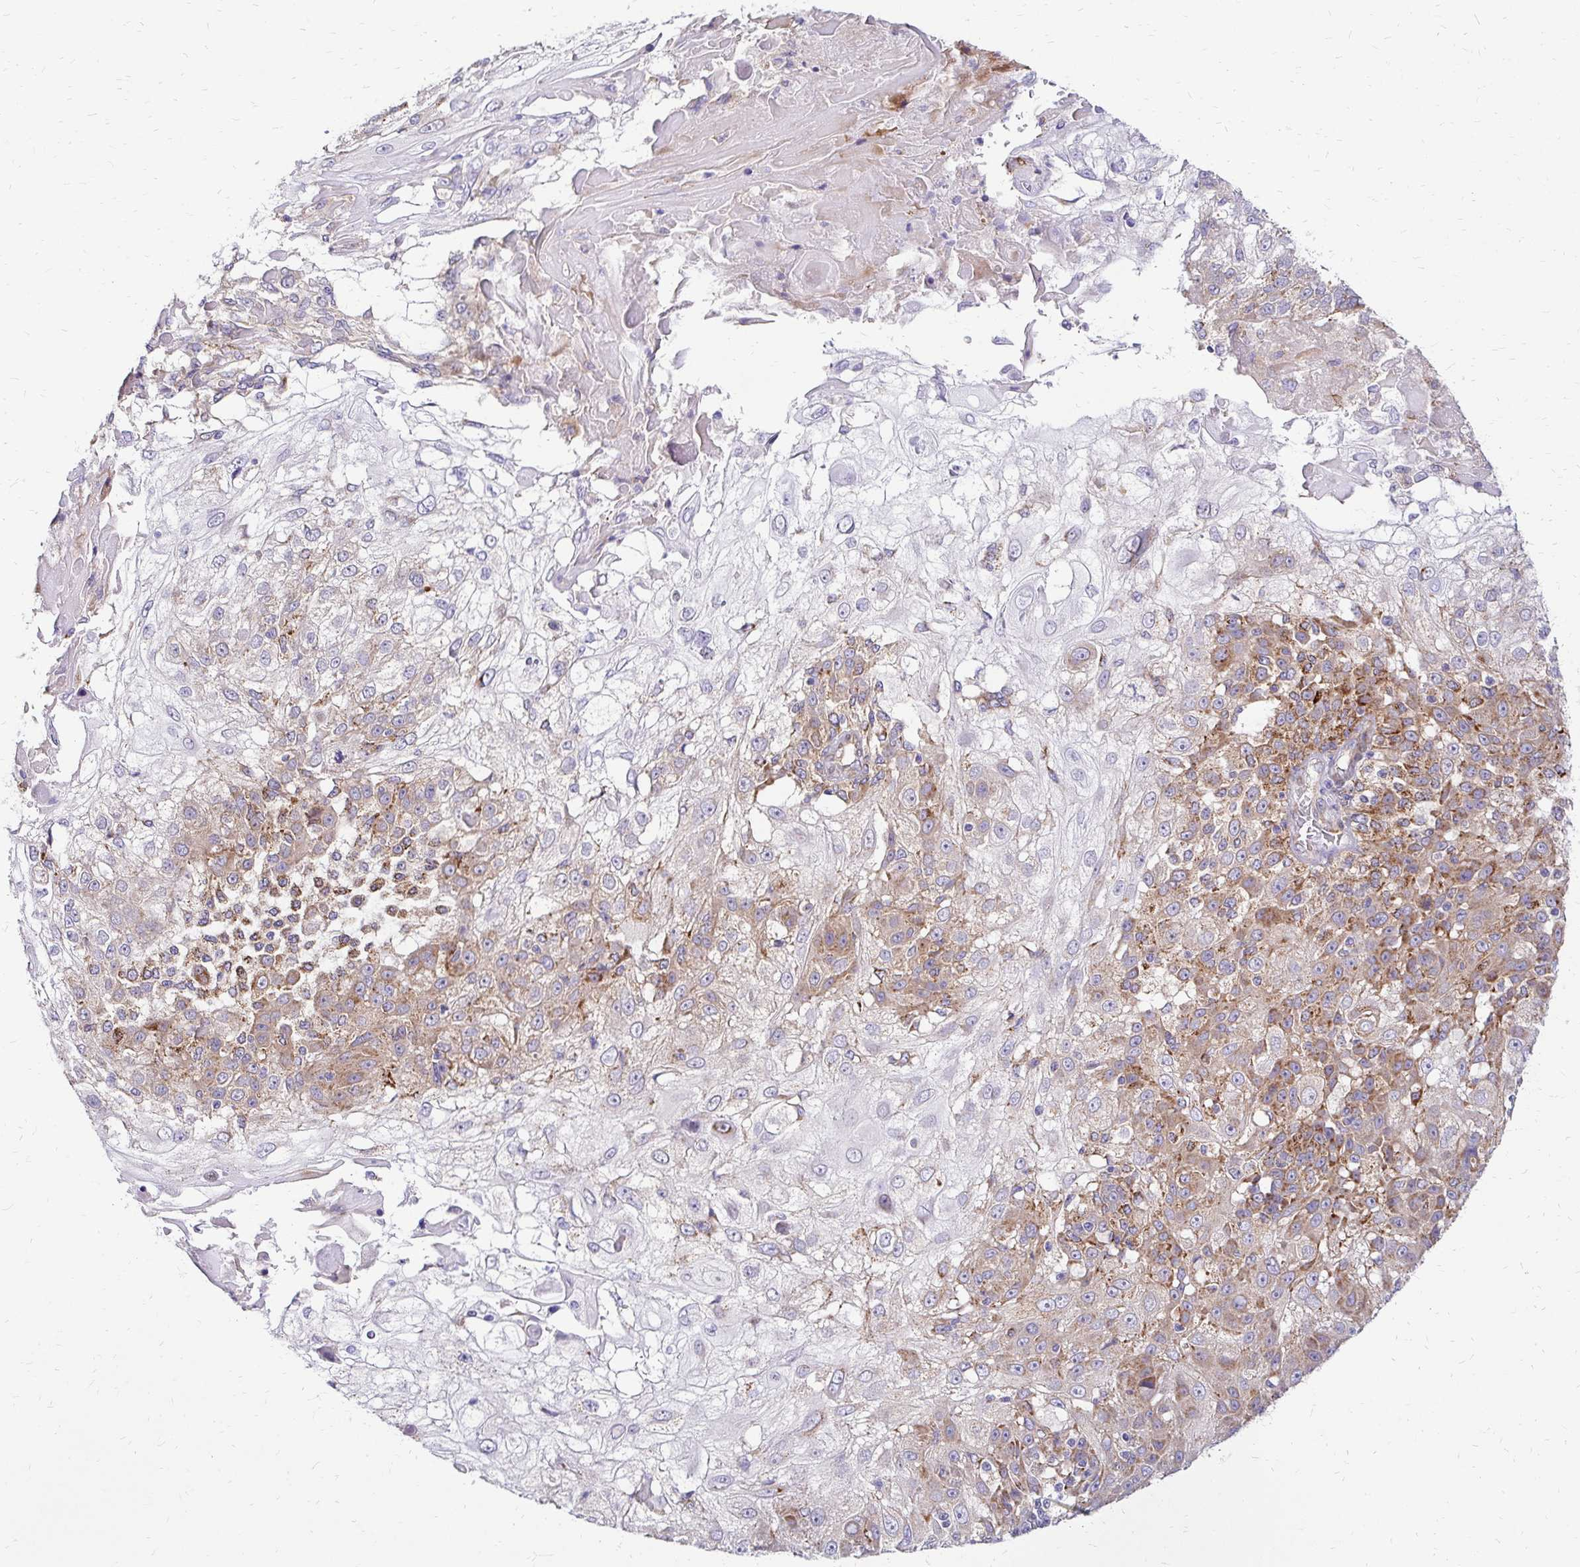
{"staining": {"intensity": "moderate", "quantity": "<25%", "location": "cytoplasmic/membranous"}, "tissue": "skin cancer", "cell_type": "Tumor cells", "image_type": "cancer", "snomed": [{"axis": "morphology", "description": "Normal tissue, NOS"}, {"axis": "morphology", "description": "Squamous cell carcinoma, NOS"}, {"axis": "topography", "description": "Skin"}], "caption": "Moderate cytoplasmic/membranous protein staining is identified in approximately <25% of tumor cells in skin cancer.", "gene": "IDUA", "patient": {"sex": "female", "age": 83}}